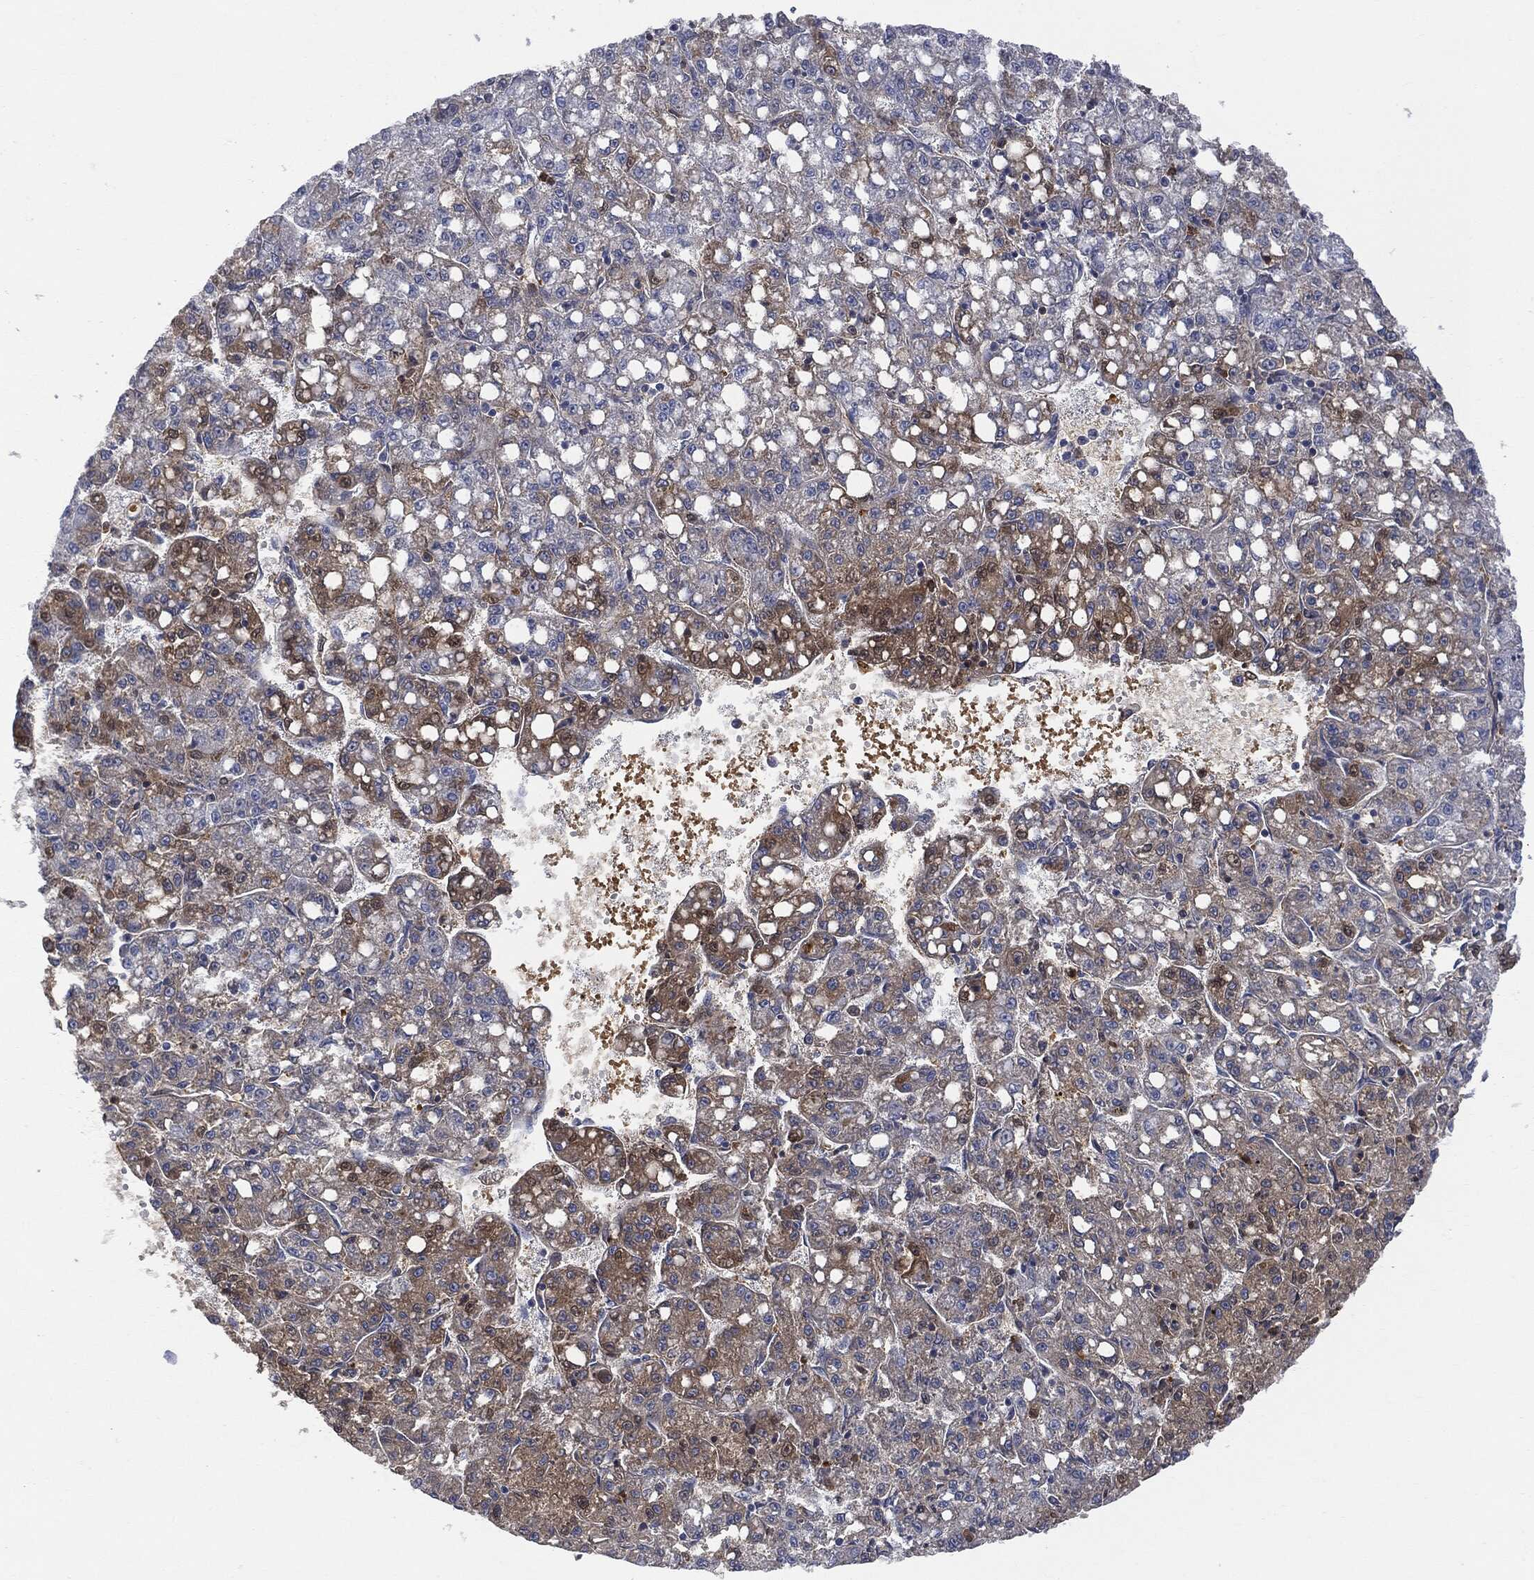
{"staining": {"intensity": "moderate", "quantity": "<25%", "location": "cytoplasmic/membranous"}, "tissue": "liver cancer", "cell_type": "Tumor cells", "image_type": "cancer", "snomed": [{"axis": "morphology", "description": "Carcinoma, Hepatocellular, NOS"}, {"axis": "topography", "description": "Liver"}], "caption": "Immunohistochemical staining of human liver cancer (hepatocellular carcinoma) demonstrates low levels of moderate cytoplasmic/membranous positivity in about <25% of tumor cells.", "gene": "BTK", "patient": {"sex": "female", "age": 65}}